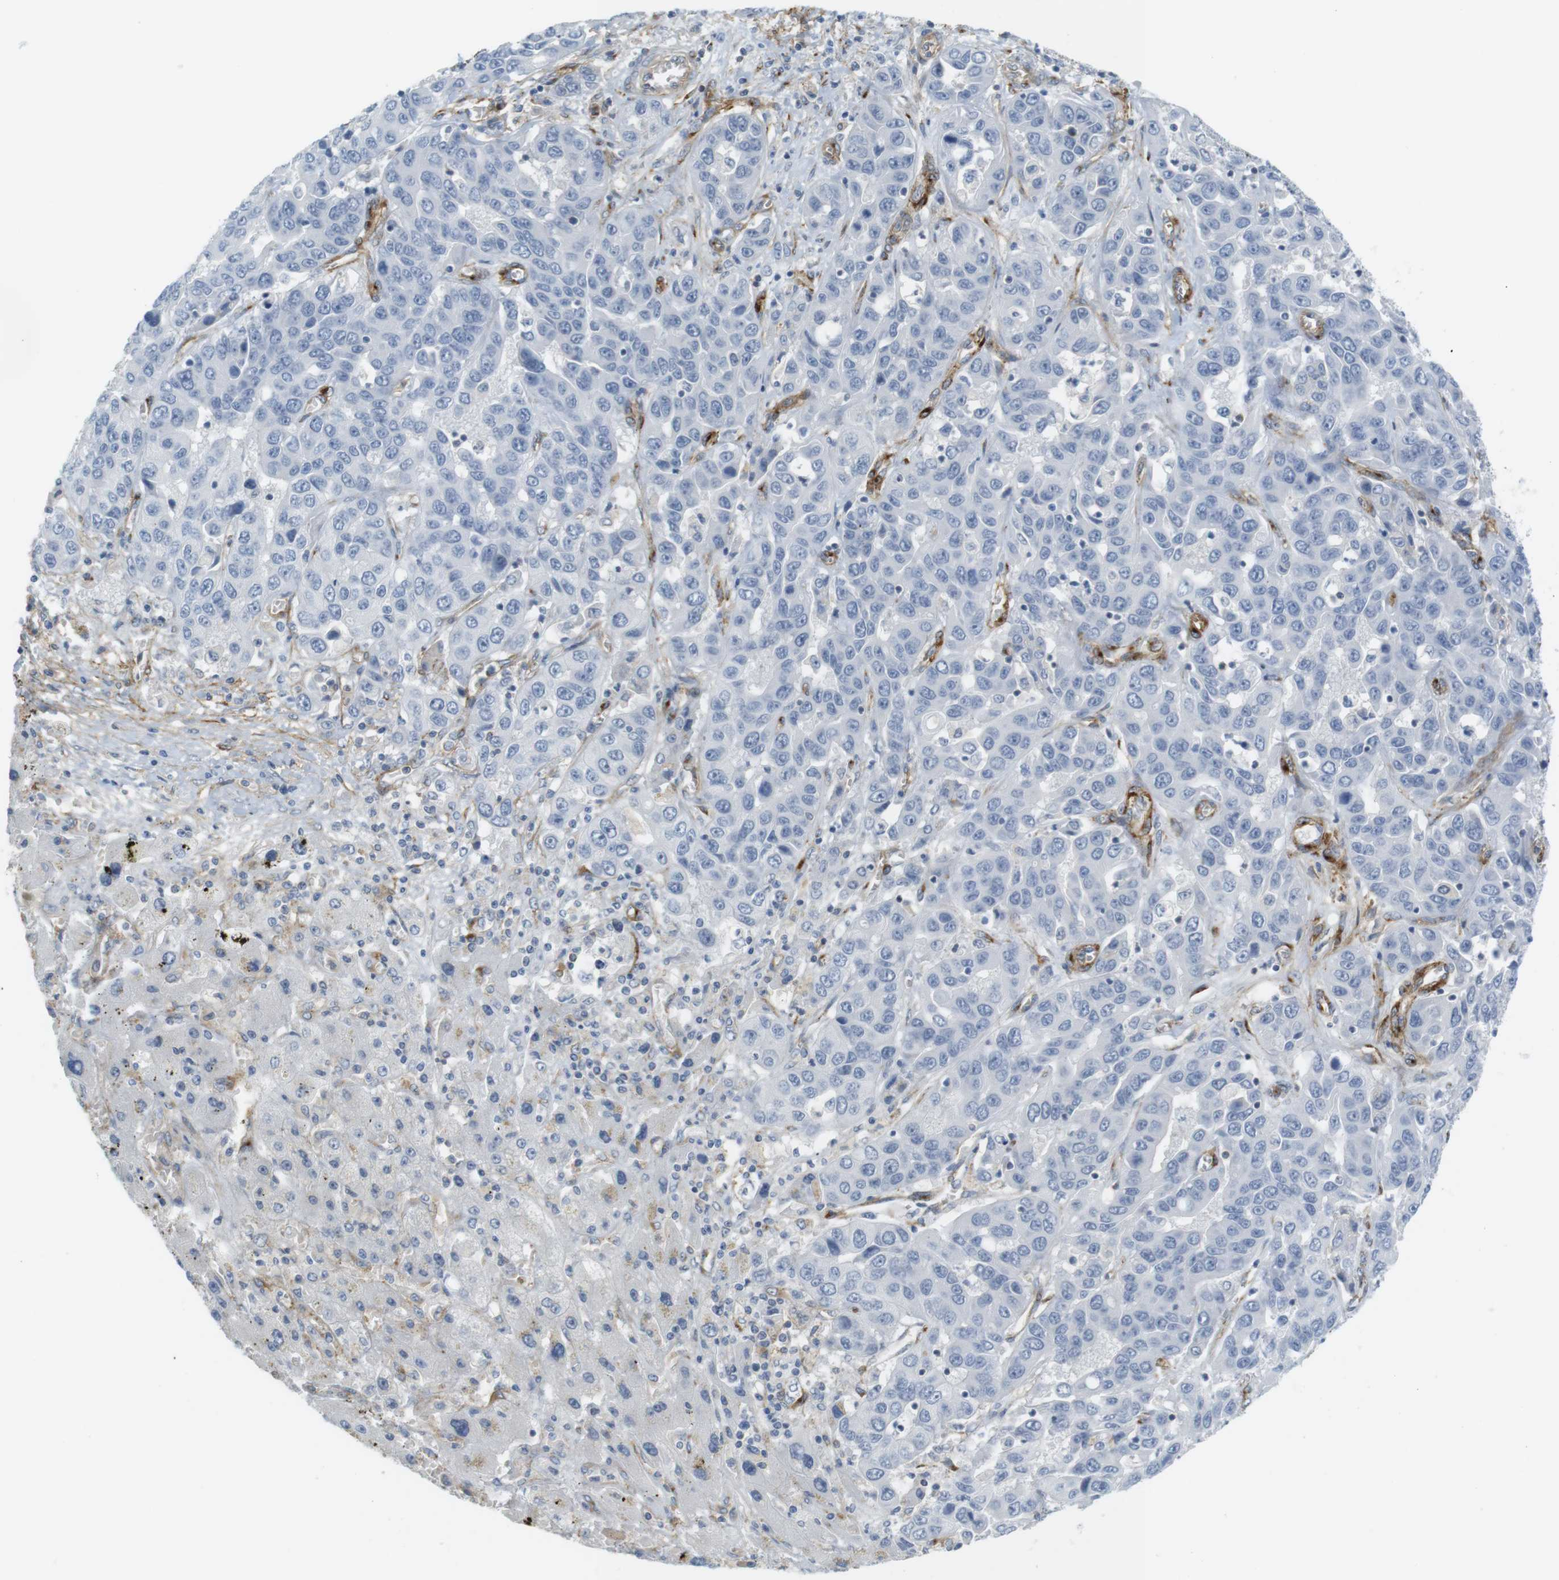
{"staining": {"intensity": "negative", "quantity": "none", "location": "none"}, "tissue": "liver cancer", "cell_type": "Tumor cells", "image_type": "cancer", "snomed": [{"axis": "morphology", "description": "Cholangiocarcinoma"}, {"axis": "topography", "description": "Liver"}], "caption": "DAB (3,3'-diaminobenzidine) immunohistochemical staining of human liver cancer reveals no significant expression in tumor cells.", "gene": "F2R", "patient": {"sex": "female", "age": 52}}